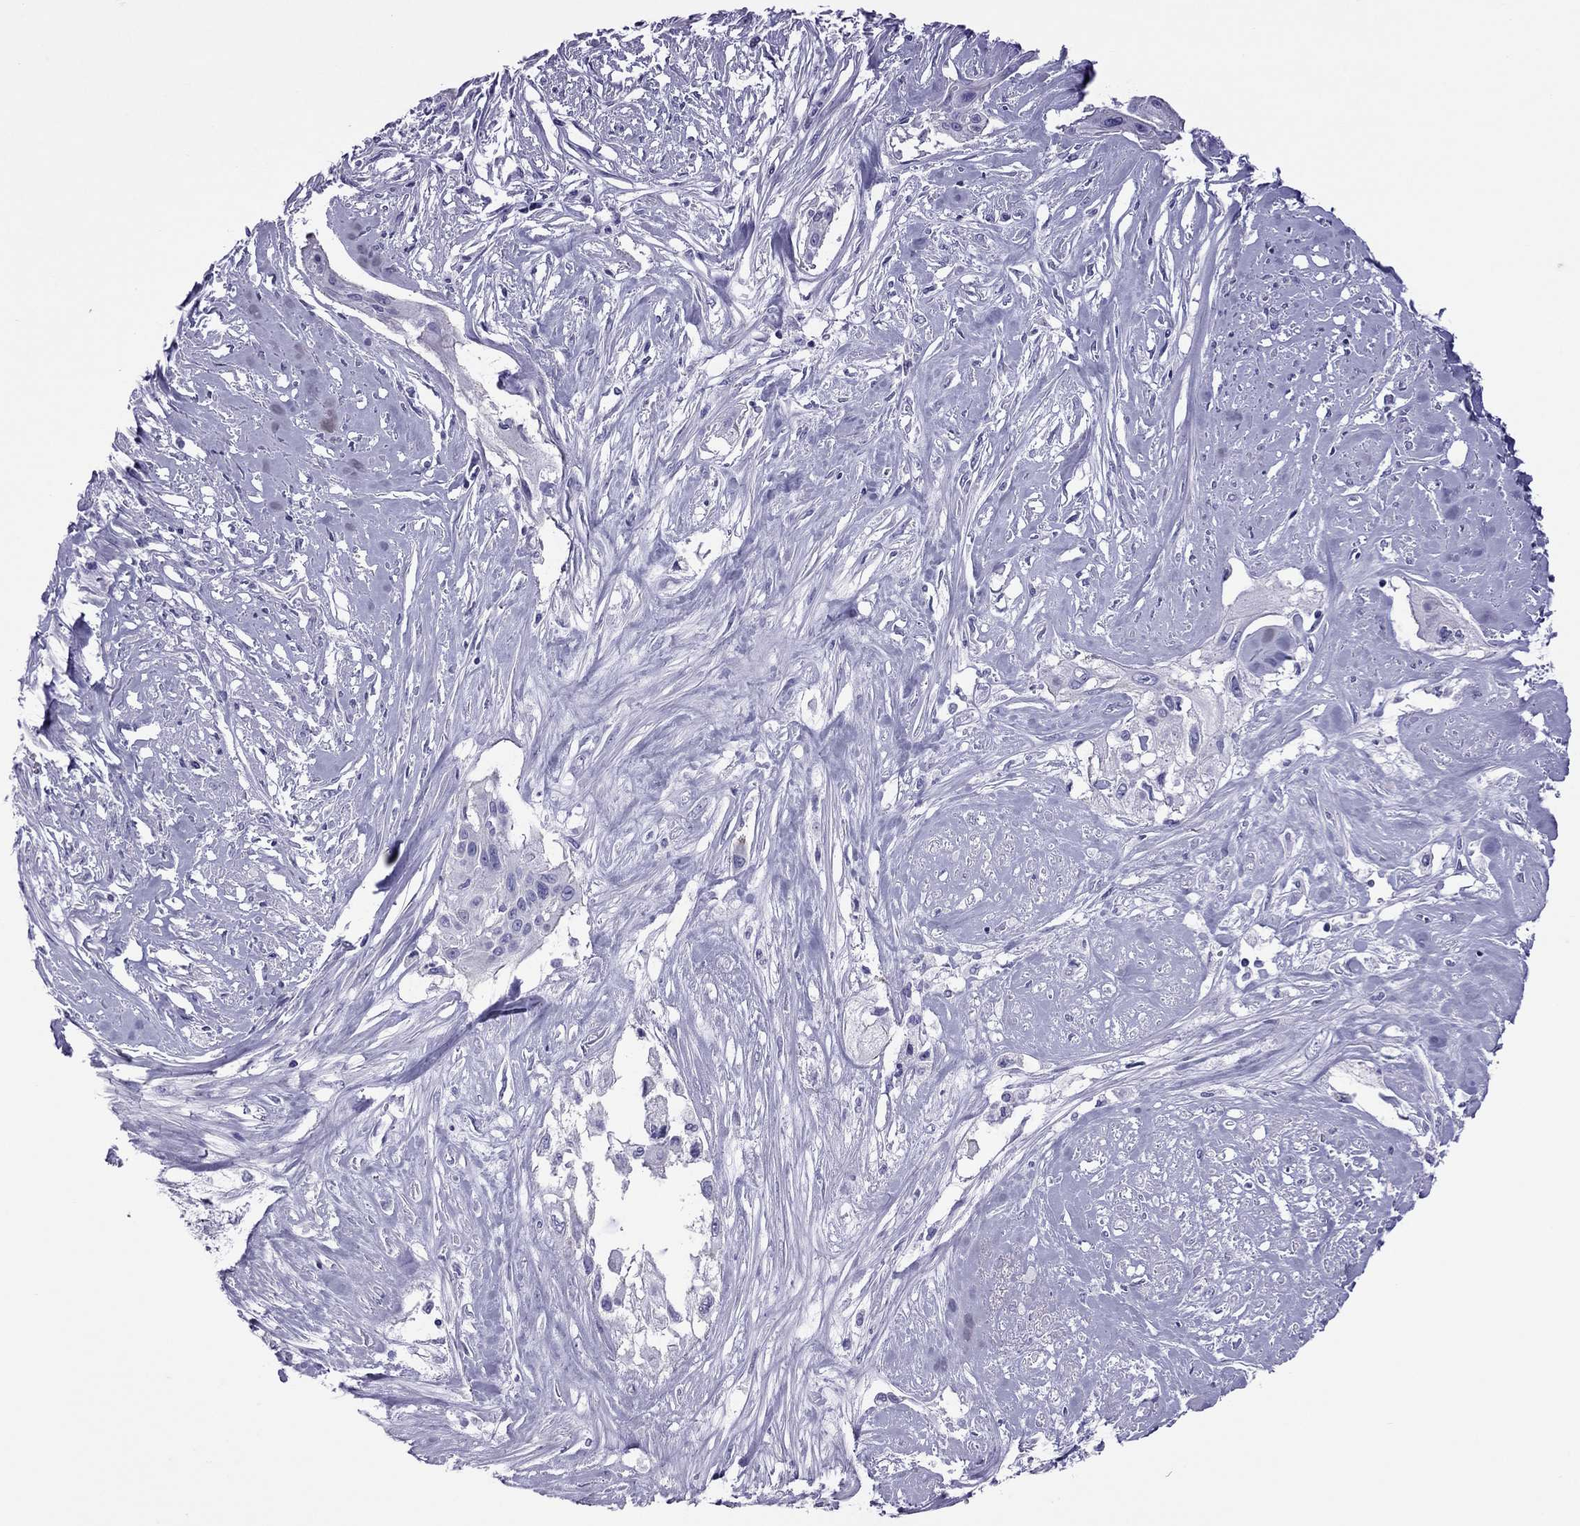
{"staining": {"intensity": "negative", "quantity": "none", "location": "none"}, "tissue": "cervical cancer", "cell_type": "Tumor cells", "image_type": "cancer", "snomed": [{"axis": "morphology", "description": "Squamous cell carcinoma, NOS"}, {"axis": "topography", "description": "Cervix"}], "caption": "Tumor cells show no significant protein positivity in cervical cancer. (Stains: DAB (3,3'-diaminobenzidine) IHC with hematoxylin counter stain, Microscopy: brightfield microscopy at high magnification).", "gene": "MYL11", "patient": {"sex": "female", "age": 49}}